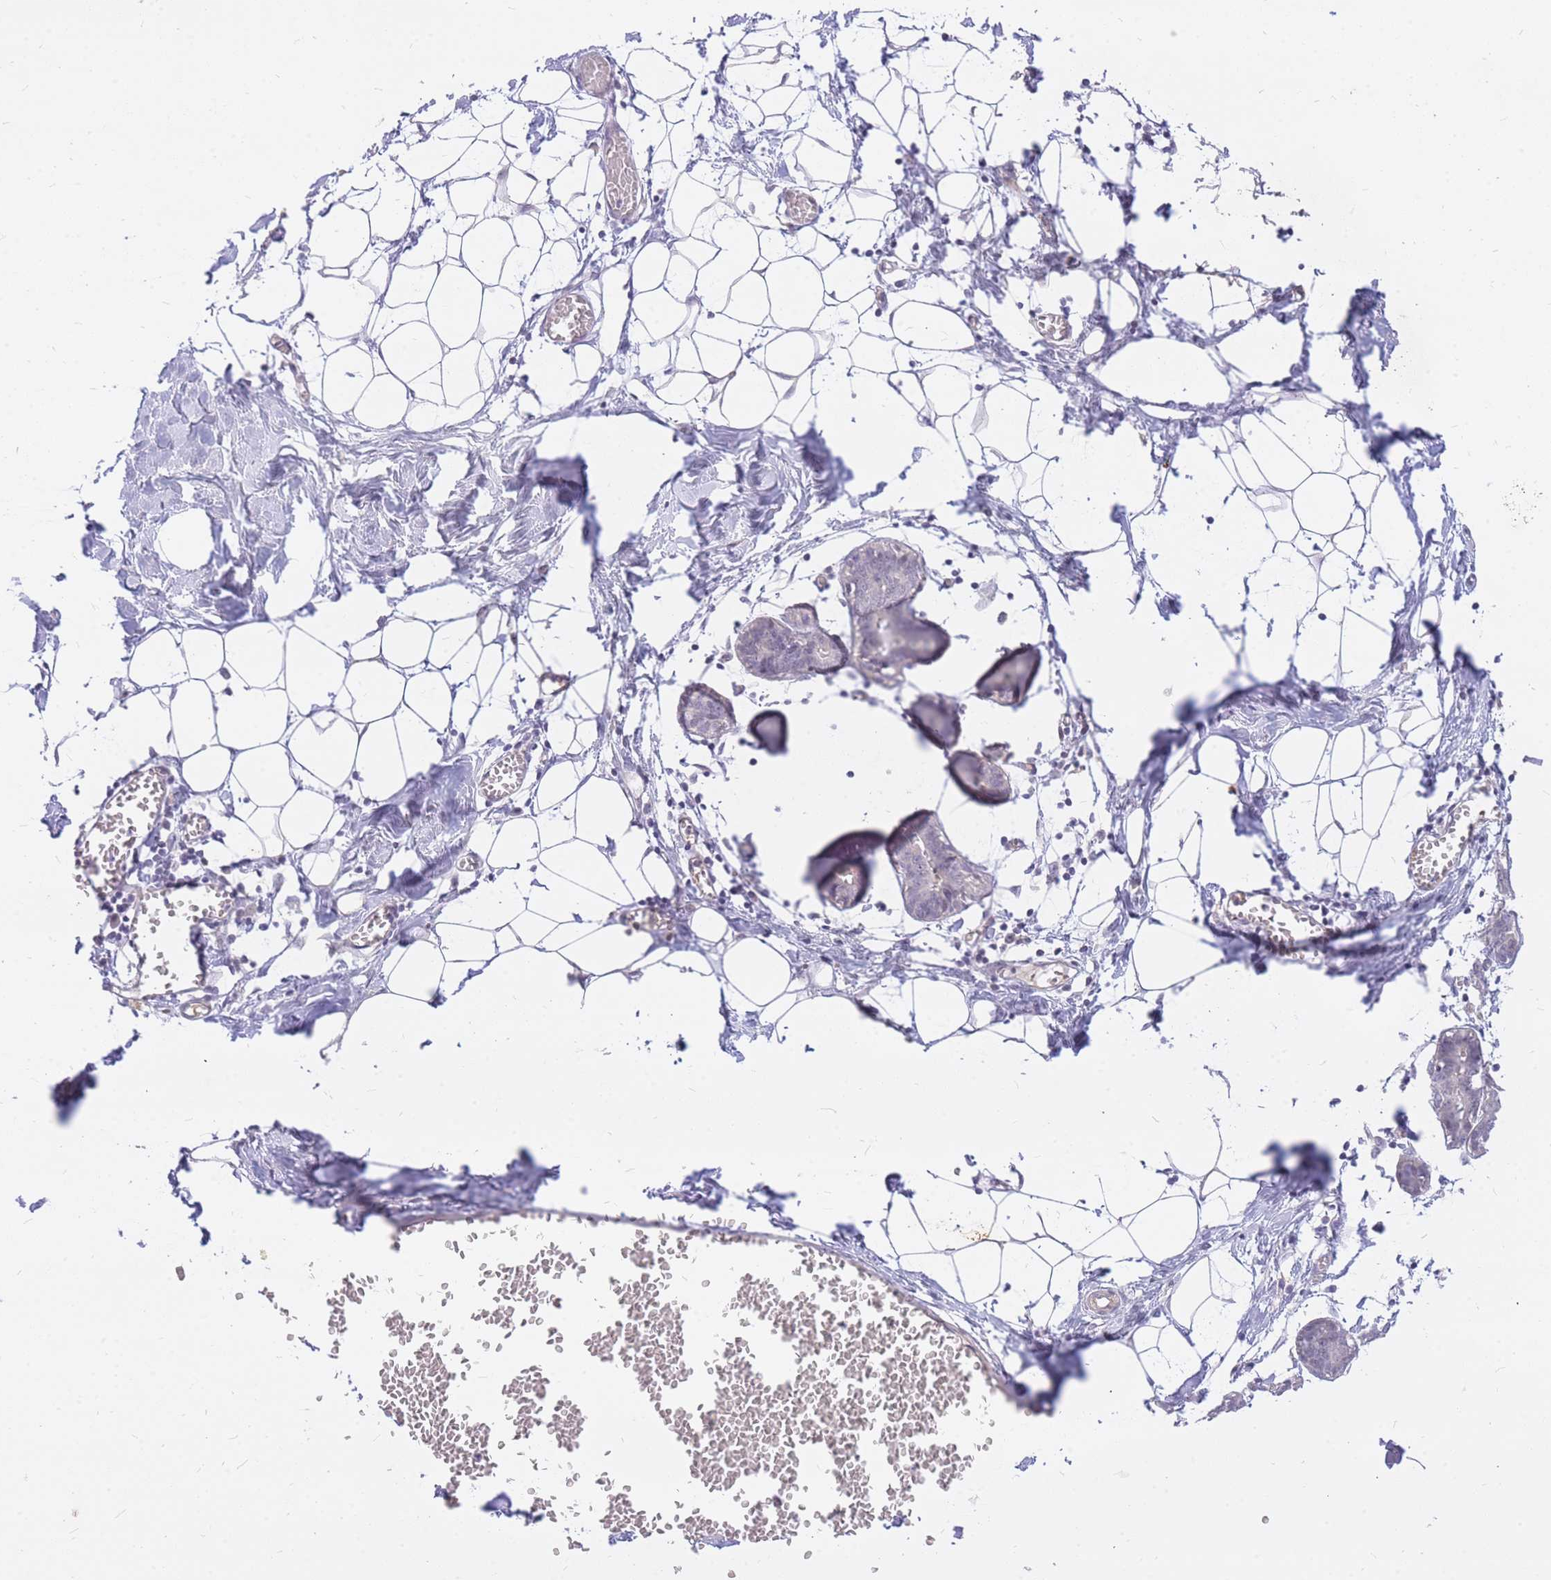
{"staining": {"intensity": "negative", "quantity": "none", "location": "none"}, "tissue": "breast", "cell_type": "Adipocytes", "image_type": "normal", "snomed": [{"axis": "morphology", "description": "Normal tissue, NOS"}, {"axis": "topography", "description": "Breast"}], "caption": "The immunohistochemistry (IHC) histopathology image has no significant expression in adipocytes of breast.", "gene": "TLE2", "patient": {"sex": "female", "age": 27}}